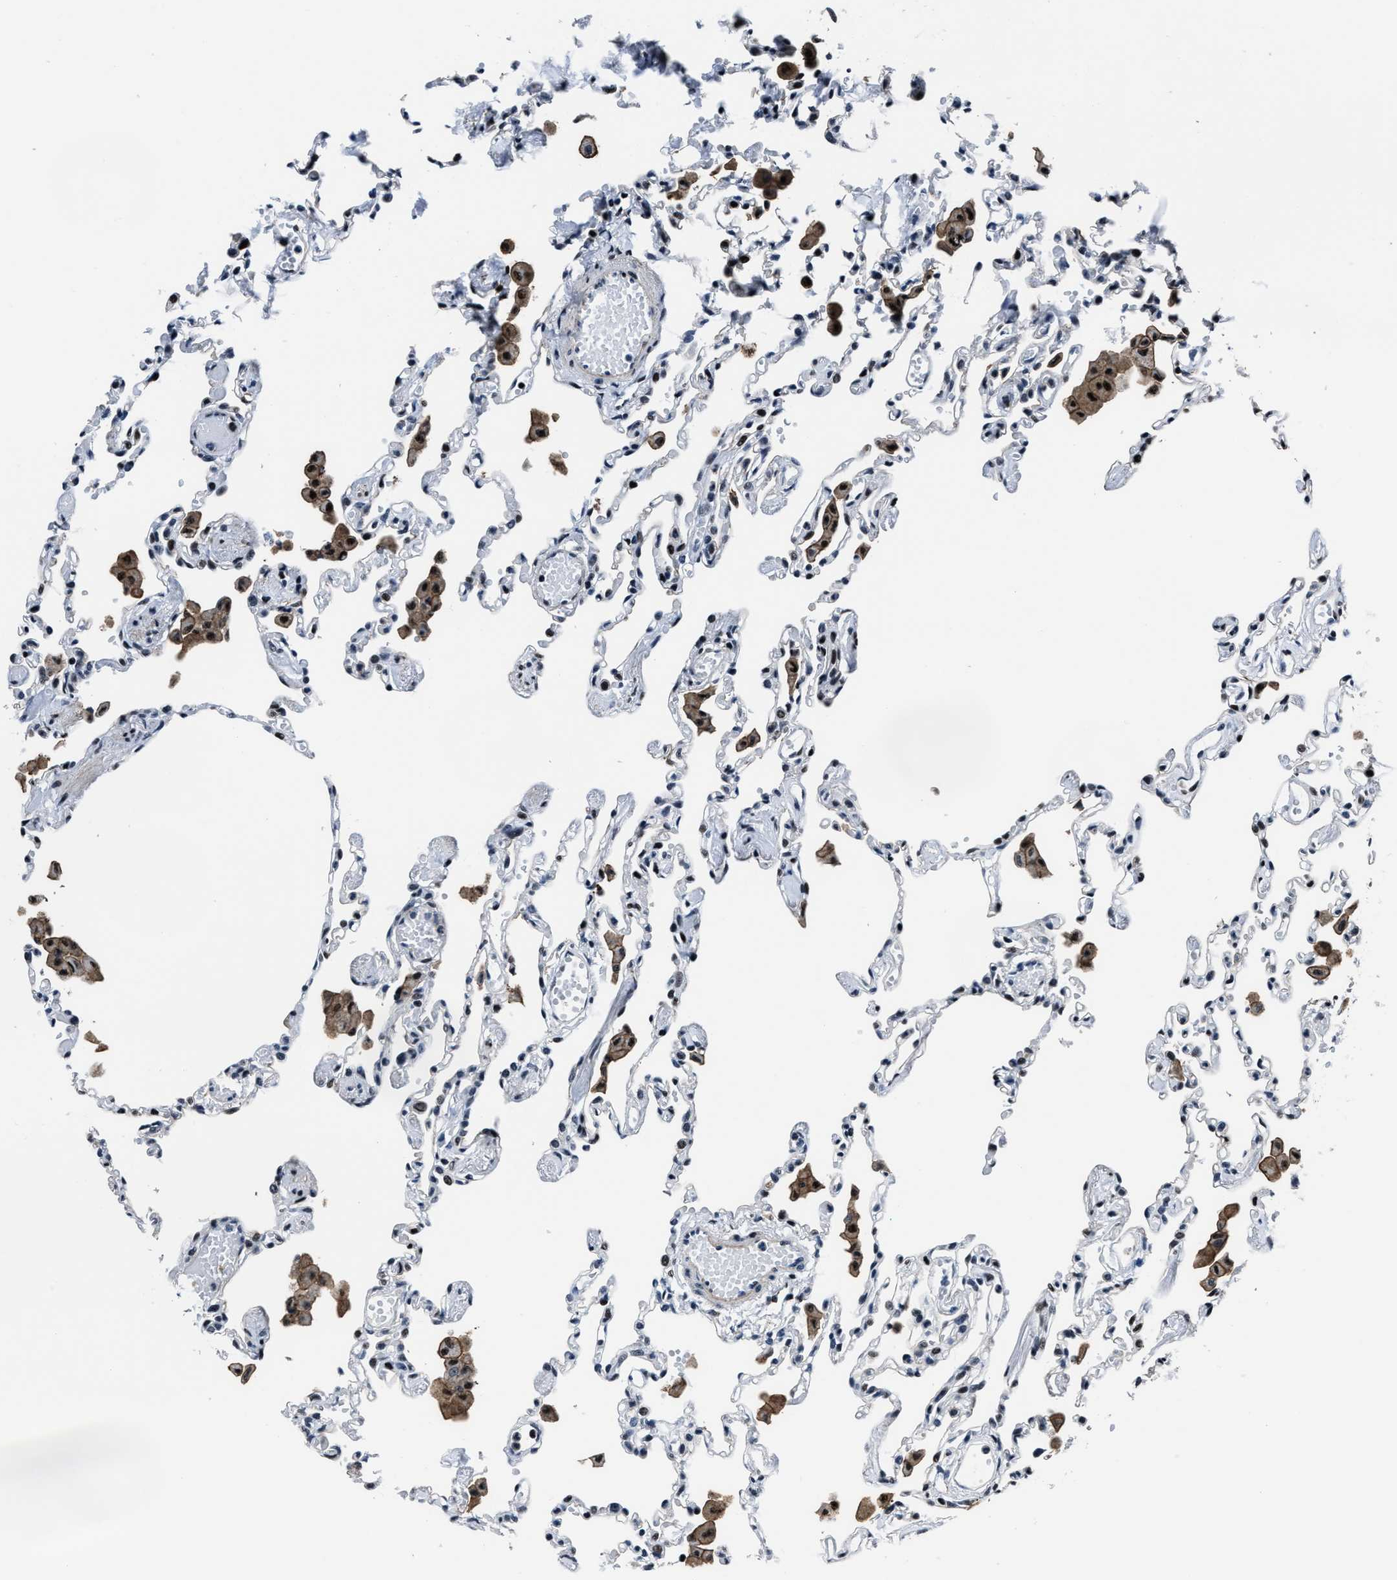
{"staining": {"intensity": "strong", "quantity": "25%-75%", "location": "nuclear"}, "tissue": "lung", "cell_type": "Alveolar cells", "image_type": "normal", "snomed": [{"axis": "morphology", "description": "Normal tissue, NOS"}, {"axis": "topography", "description": "Bronchus"}, {"axis": "topography", "description": "Lung"}], "caption": "Normal lung exhibits strong nuclear expression in approximately 25%-75% of alveolar cells, visualized by immunohistochemistry. (DAB (3,3'-diaminobenzidine) IHC, brown staining for protein, blue staining for nuclei).", "gene": "PPIE", "patient": {"sex": "female", "age": 49}}